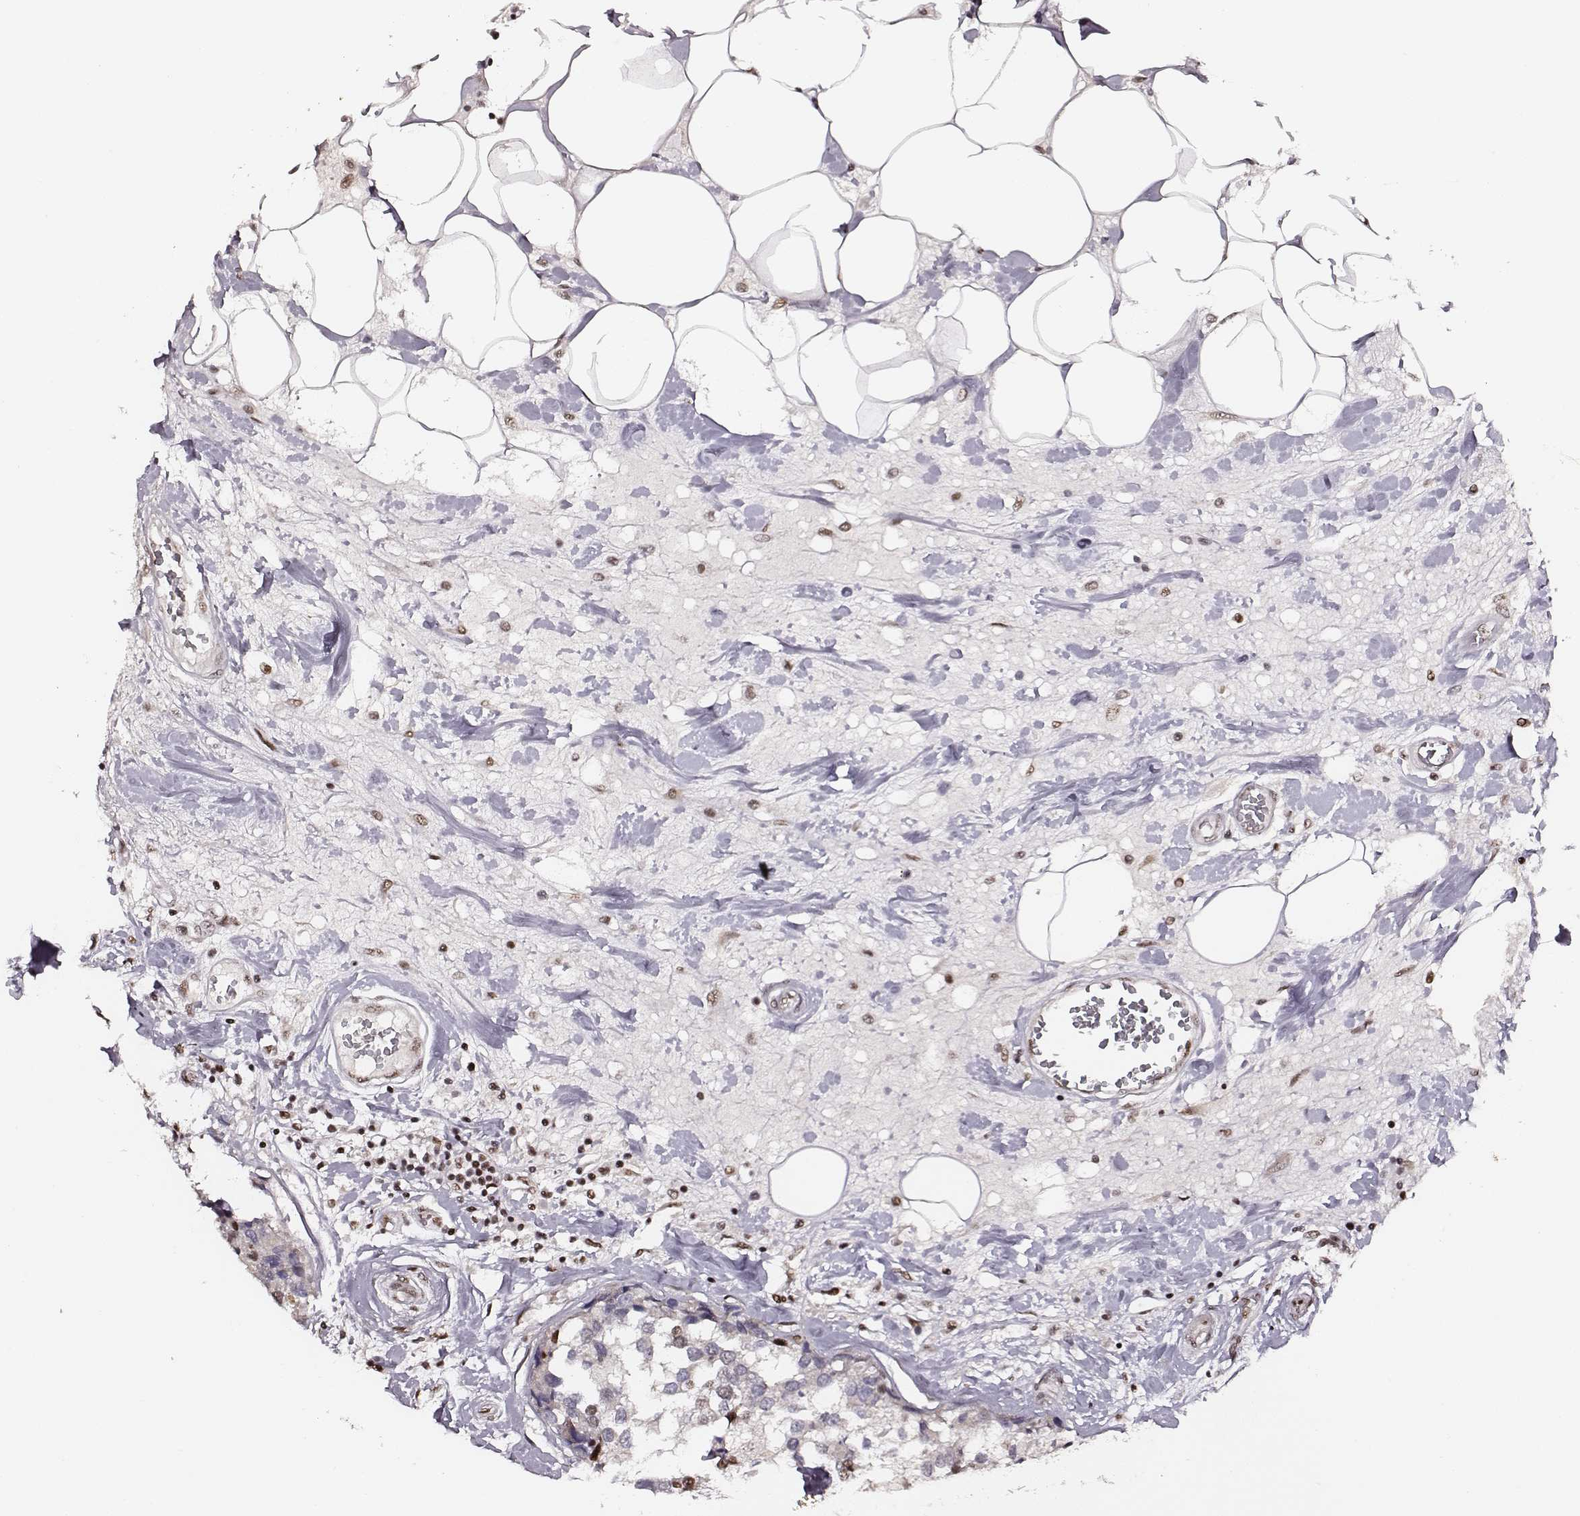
{"staining": {"intensity": "moderate", "quantity": "<25%", "location": "nuclear"}, "tissue": "breast cancer", "cell_type": "Tumor cells", "image_type": "cancer", "snomed": [{"axis": "morphology", "description": "Lobular carcinoma"}, {"axis": "topography", "description": "Breast"}], "caption": "The image shows immunohistochemical staining of lobular carcinoma (breast). There is moderate nuclear positivity is seen in about <25% of tumor cells.", "gene": "PPARA", "patient": {"sex": "female", "age": 59}}